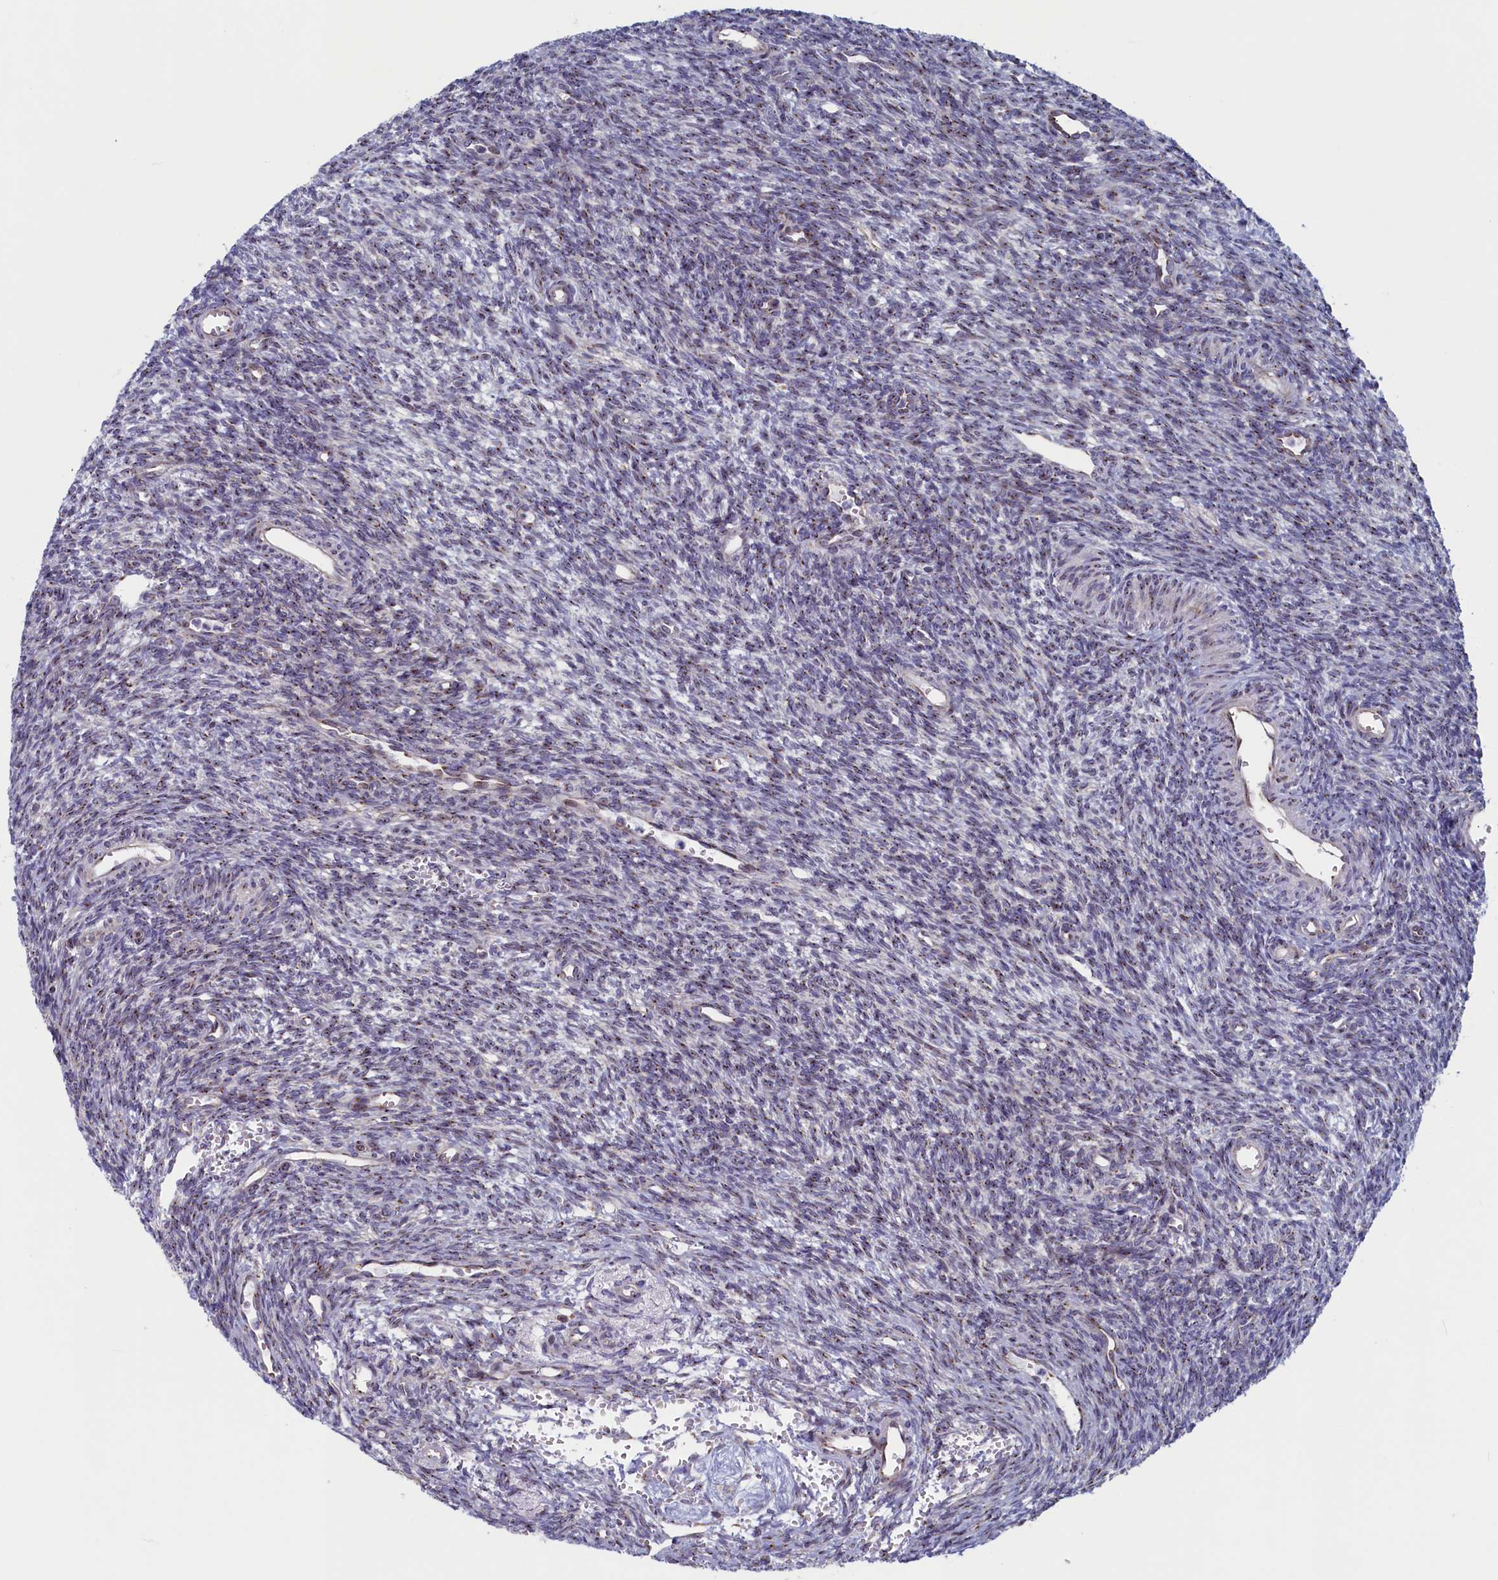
{"staining": {"intensity": "weak", "quantity": "25%-75%", "location": "cytoplasmic/membranous"}, "tissue": "ovary", "cell_type": "Ovarian stroma cells", "image_type": "normal", "snomed": [{"axis": "morphology", "description": "Normal tissue, NOS"}, {"axis": "topography", "description": "Ovary"}], "caption": "Protein analysis of normal ovary demonstrates weak cytoplasmic/membranous staining in approximately 25%-75% of ovarian stroma cells.", "gene": "MTFMT", "patient": {"sex": "female", "age": 39}}